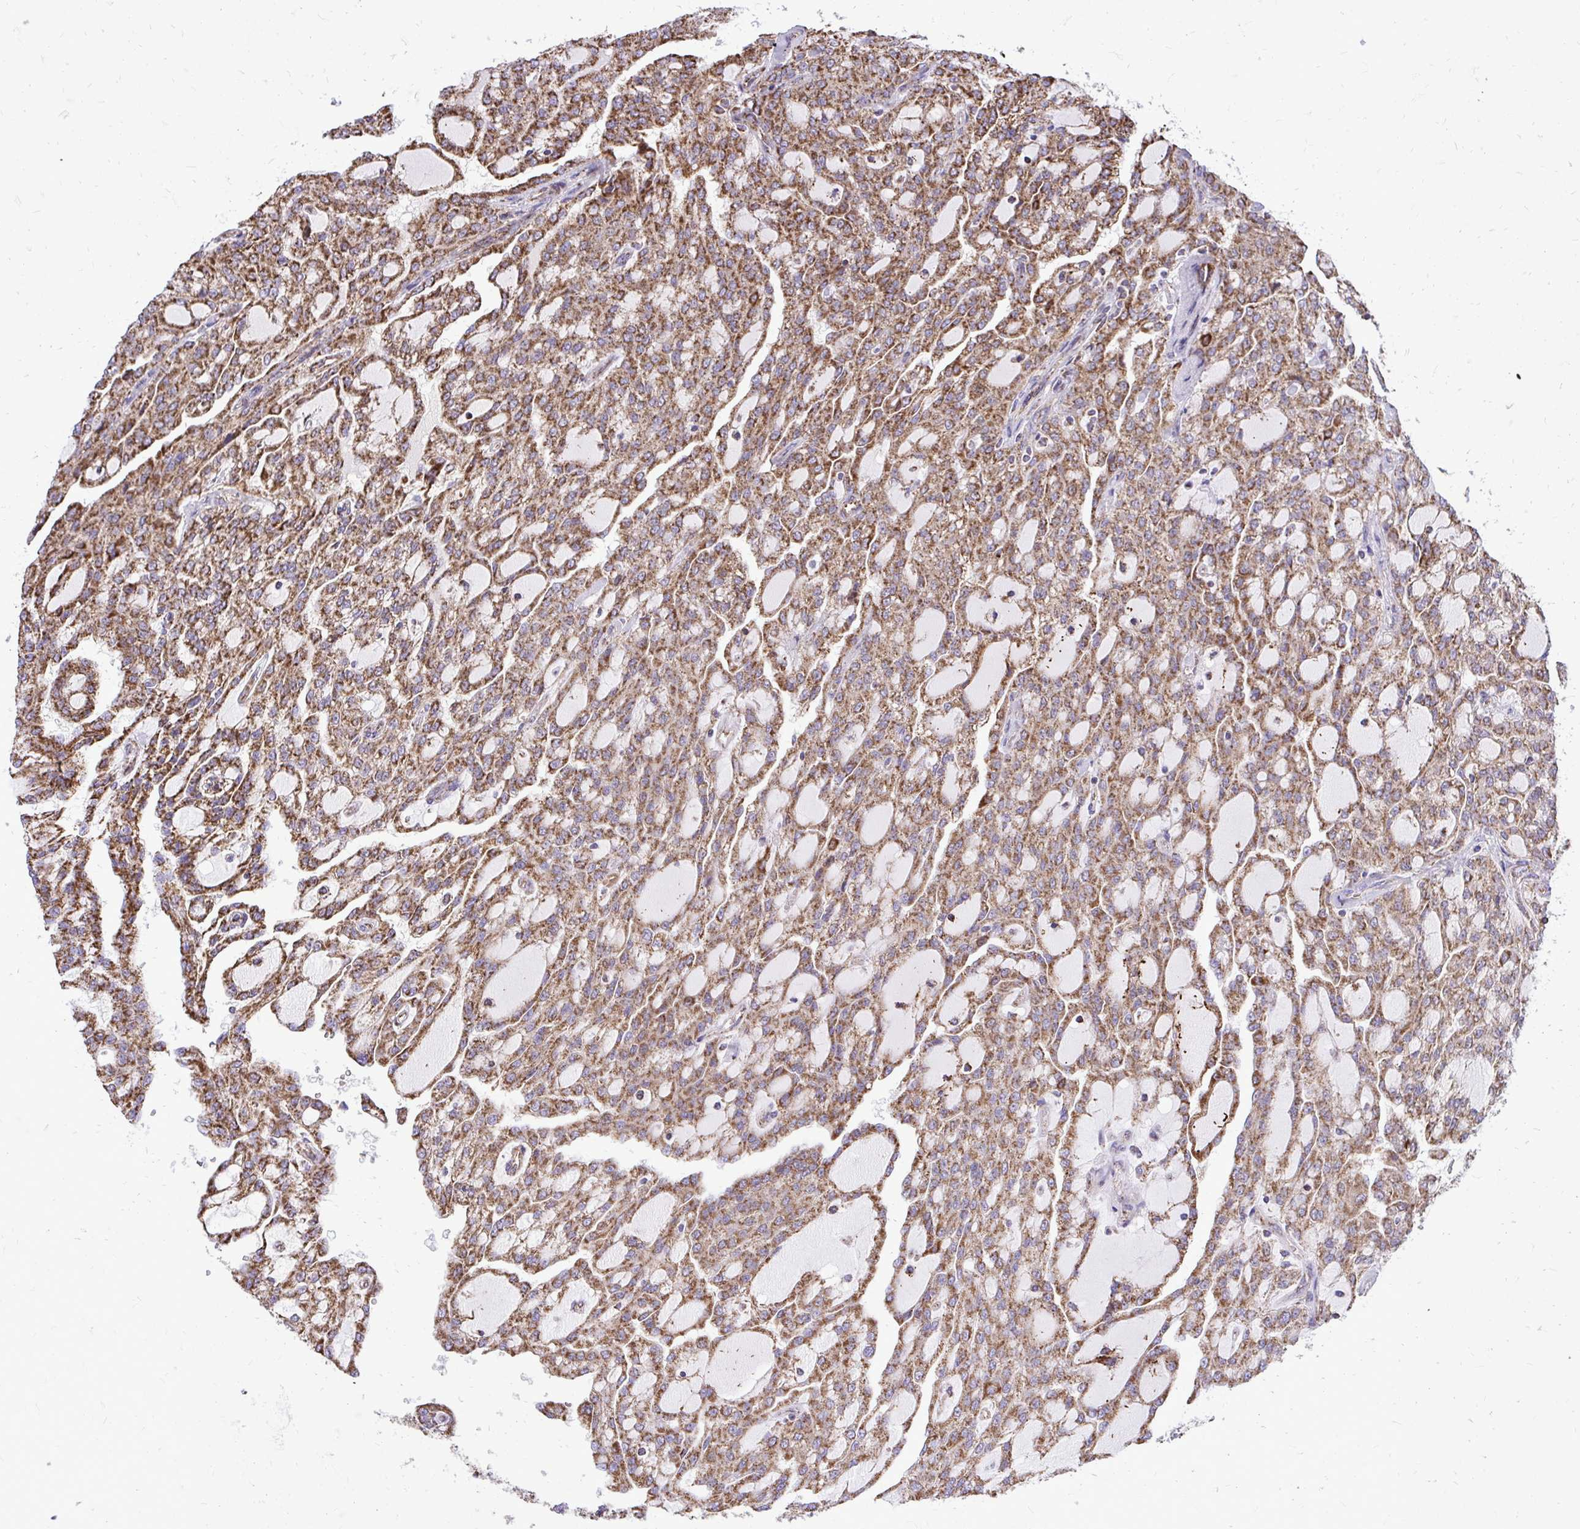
{"staining": {"intensity": "moderate", "quantity": ">75%", "location": "cytoplasmic/membranous"}, "tissue": "renal cancer", "cell_type": "Tumor cells", "image_type": "cancer", "snomed": [{"axis": "morphology", "description": "Adenocarcinoma, NOS"}, {"axis": "topography", "description": "Kidney"}], "caption": "This micrograph demonstrates renal cancer stained with immunohistochemistry (IHC) to label a protein in brown. The cytoplasmic/membranous of tumor cells show moderate positivity for the protein. Nuclei are counter-stained blue.", "gene": "UBE2C", "patient": {"sex": "male", "age": 63}}